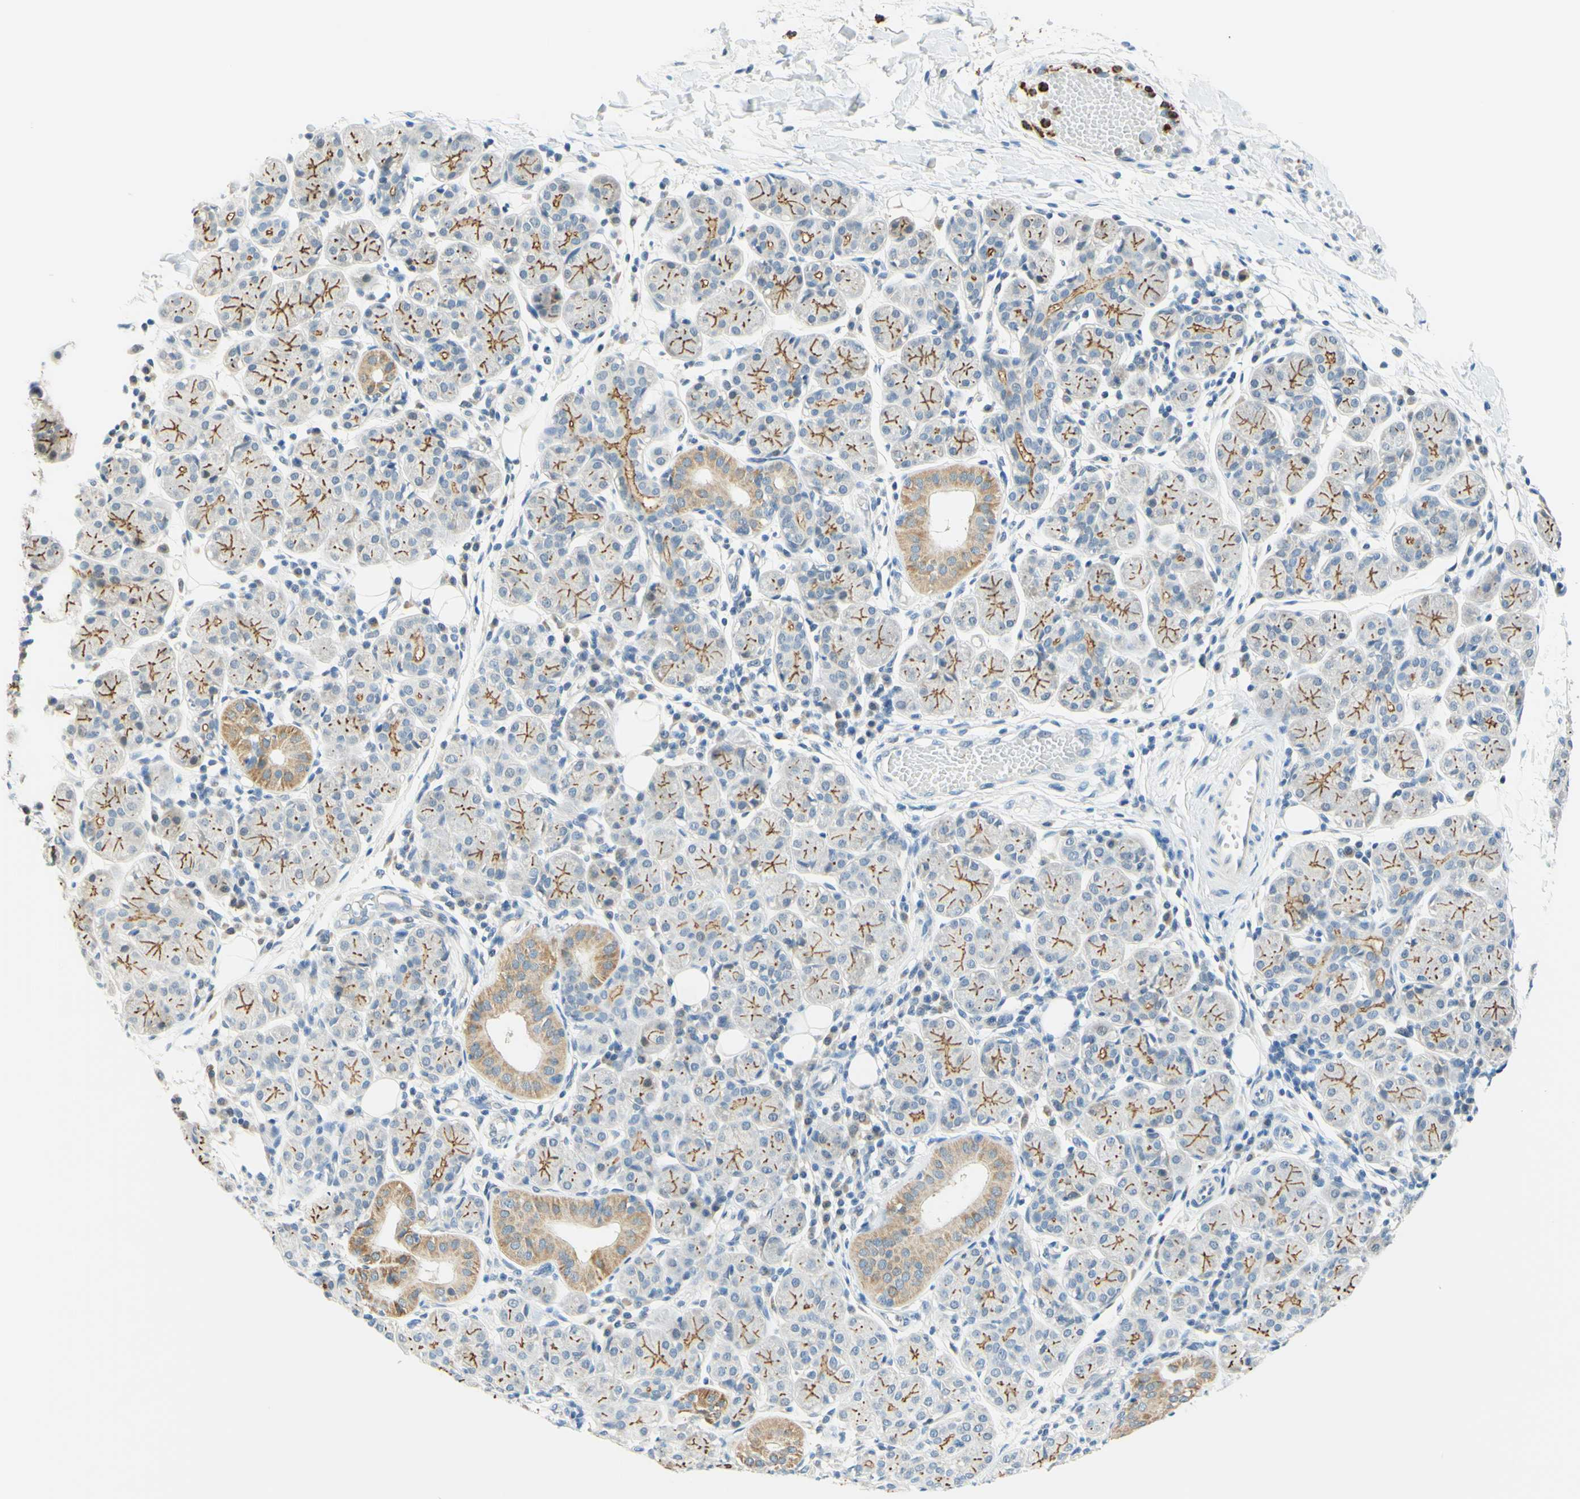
{"staining": {"intensity": "moderate", "quantity": "25%-75%", "location": "cytoplasmic/membranous"}, "tissue": "salivary gland", "cell_type": "Glandular cells", "image_type": "normal", "snomed": [{"axis": "morphology", "description": "Normal tissue, NOS"}, {"axis": "morphology", "description": "Inflammation, NOS"}, {"axis": "topography", "description": "Lymph node"}, {"axis": "topography", "description": "Salivary gland"}], "caption": "Immunohistochemical staining of unremarkable salivary gland shows 25%-75% levels of moderate cytoplasmic/membranous protein expression in approximately 25%-75% of glandular cells. Nuclei are stained in blue.", "gene": "TREM2", "patient": {"sex": "male", "age": 3}}